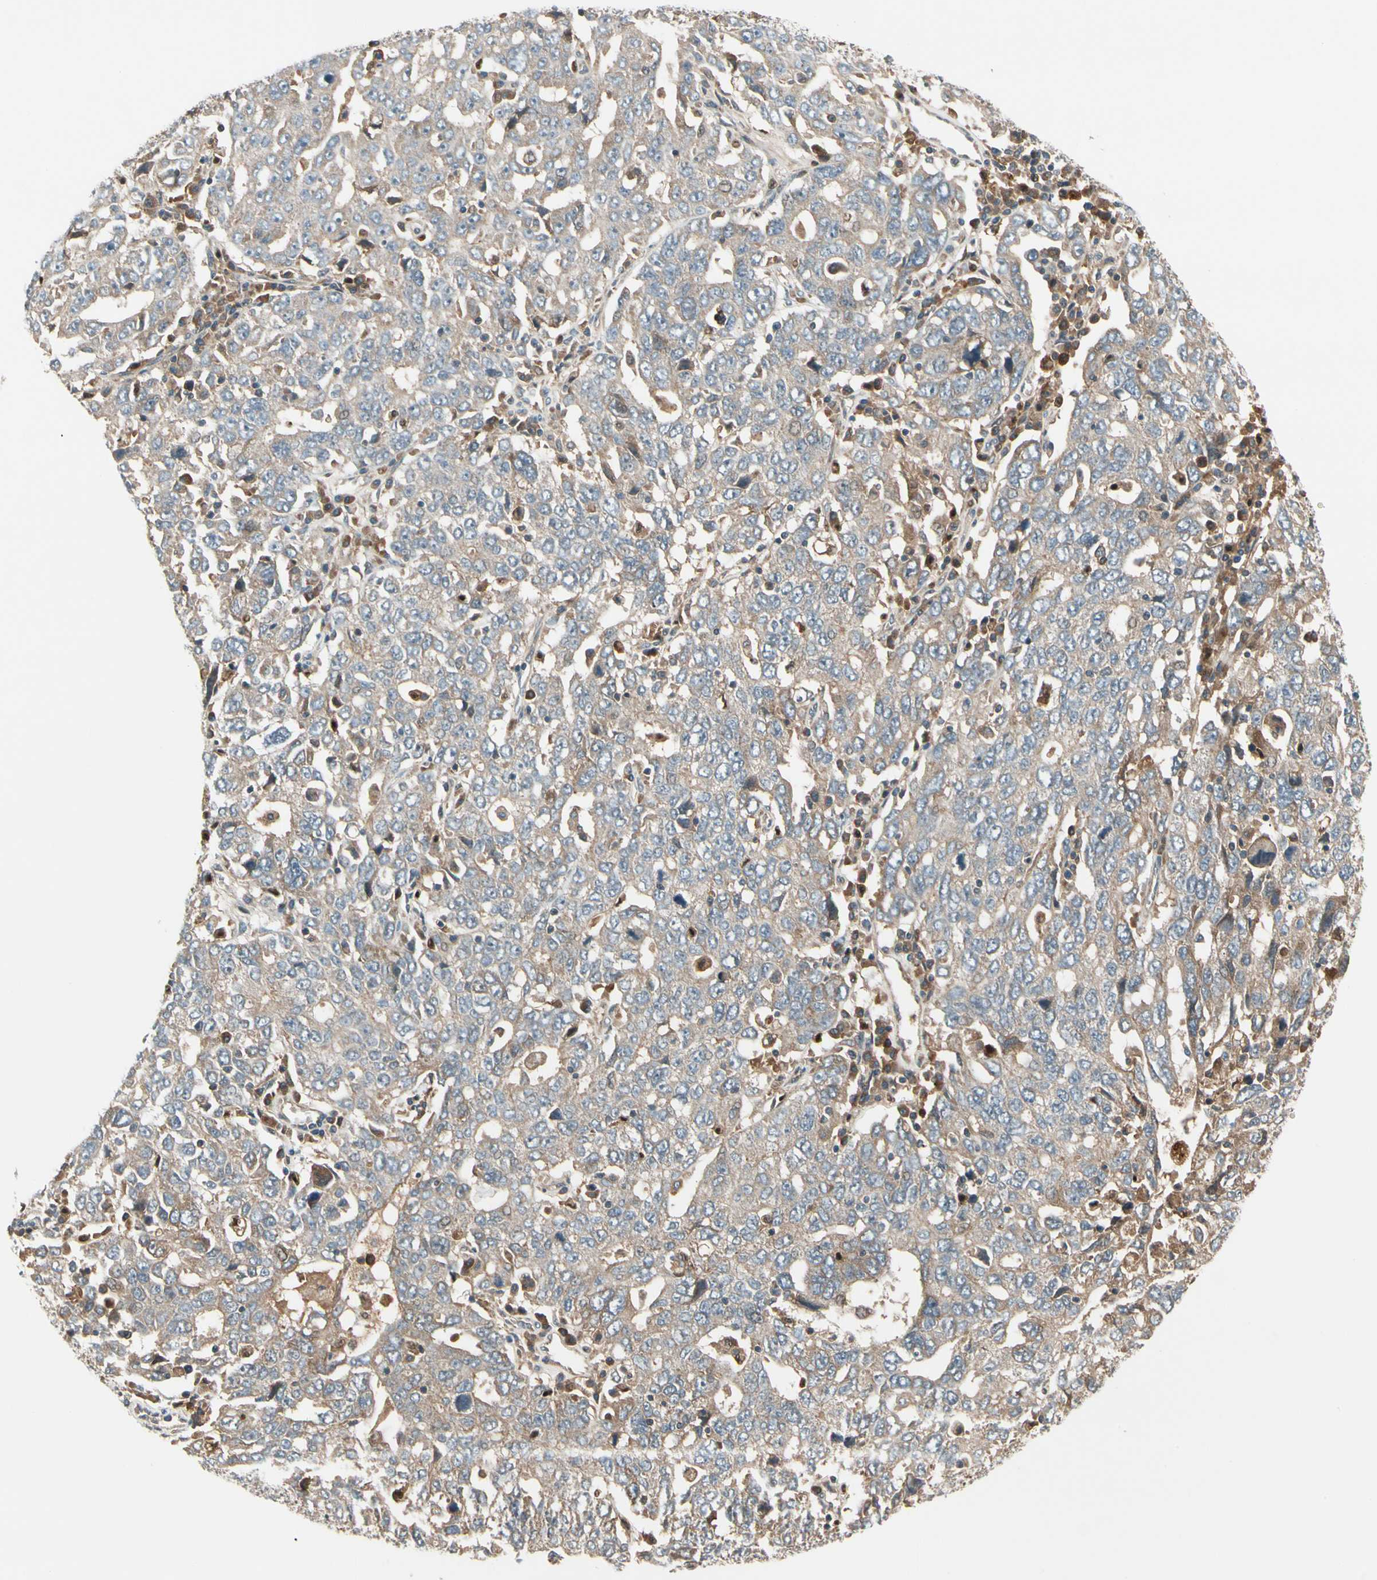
{"staining": {"intensity": "weak", "quantity": ">75%", "location": "cytoplasmic/membranous"}, "tissue": "ovarian cancer", "cell_type": "Tumor cells", "image_type": "cancer", "snomed": [{"axis": "morphology", "description": "Carcinoma, endometroid"}, {"axis": "topography", "description": "Ovary"}], "caption": "There is low levels of weak cytoplasmic/membranous staining in tumor cells of endometroid carcinoma (ovarian), as demonstrated by immunohistochemical staining (brown color).", "gene": "ACVR1C", "patient": {"sex": "female", "age": 62}}